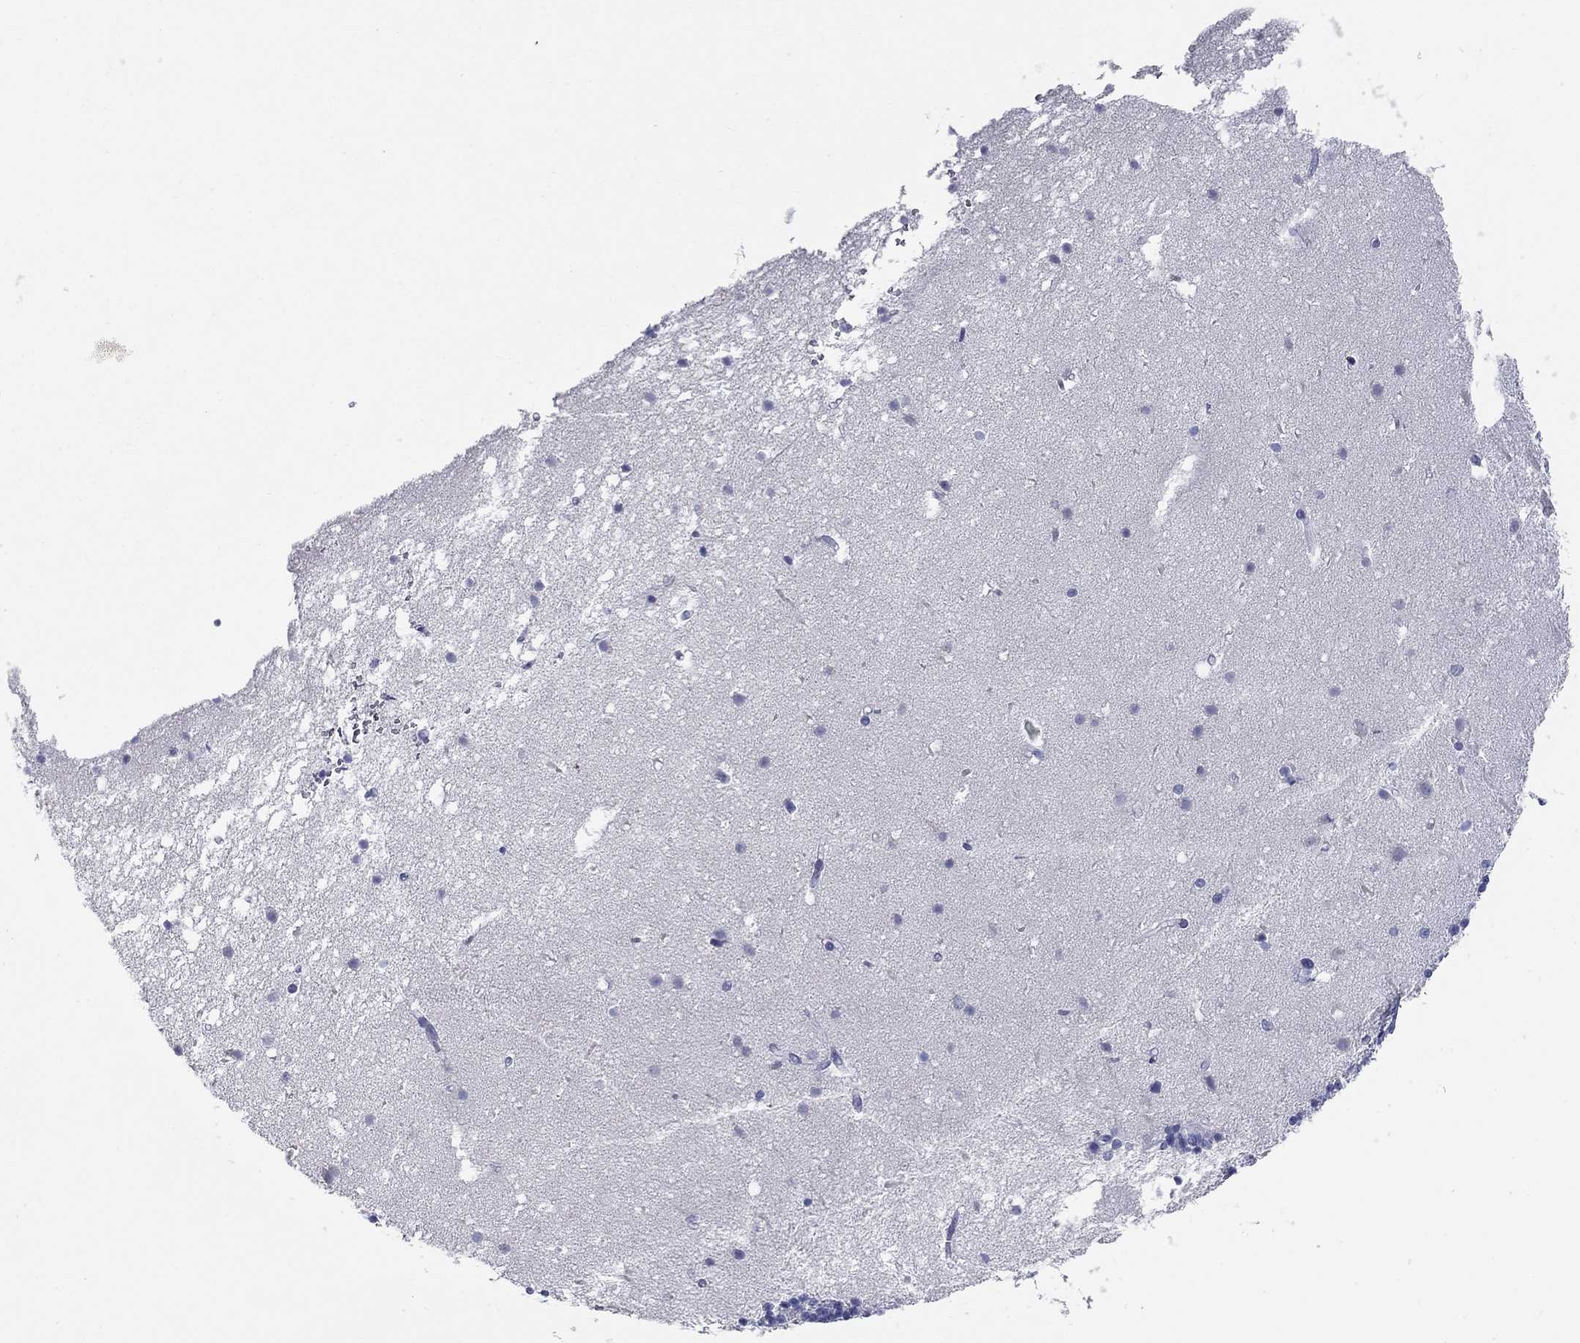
{"staining": {"intensity": "negative", "quantity": "none", "location": "none"}, "tissue": "cerebellum", "cell_type": "Cells in granular layer", "image_type": "normal", "snomed": [{"axis": "morphology", "description": "Normal tissue, NOS"}, {"axis": "topography", "description": "Cerebellum"}], "caption": "Immunohistochemical staining of normal cerebellum exhibits no significant staining in cells in granular layer.", "gene": "KIRREL2", "patient": {"sex": "male", "age": 70}}